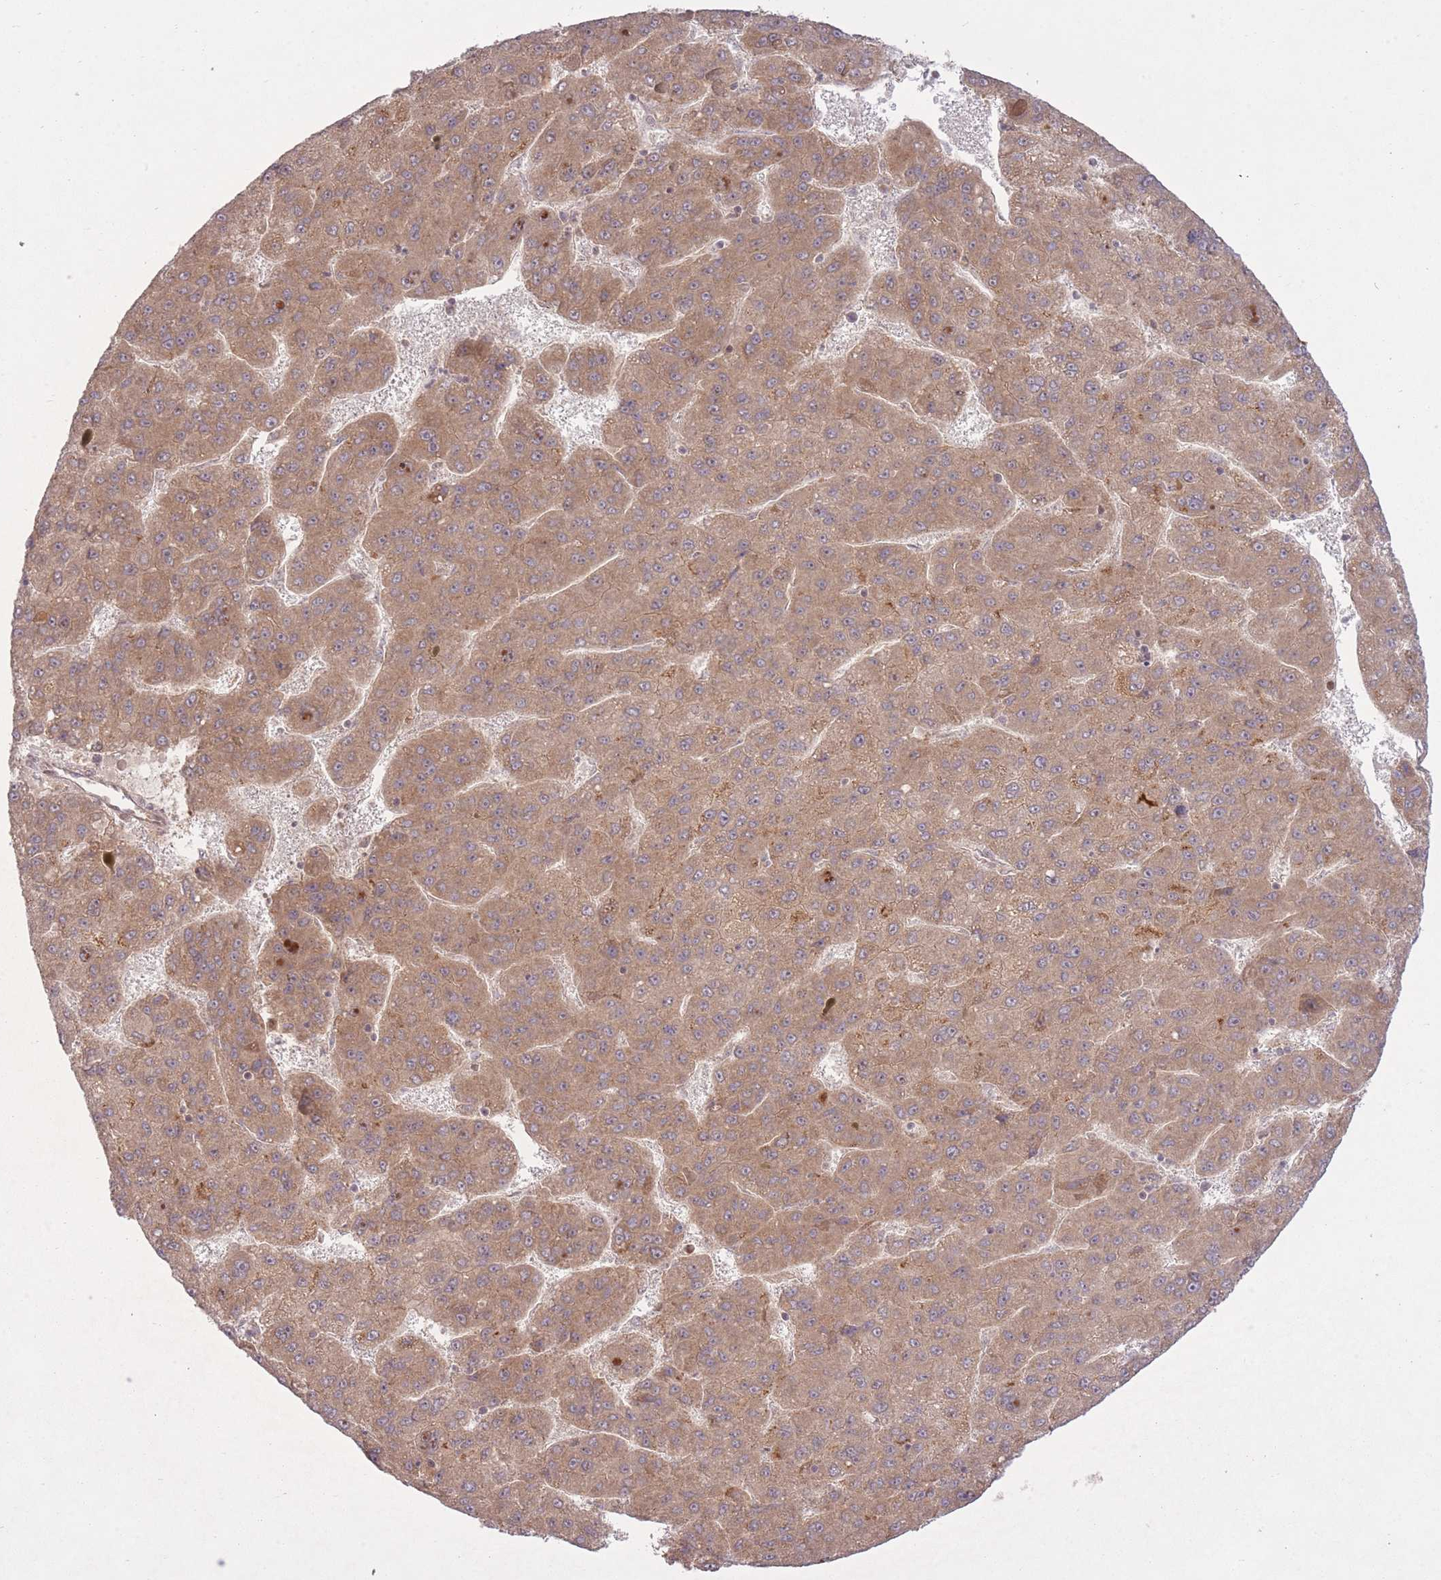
{"staining": {"intensity": "moderate", "quantity": ">75%", "location": "cytoplasmic/membranous"}, "tissue": "liver cancer", "cell_type": "Tumor cells", "image_type": "cancer", "snomed": [{"axis": "morphology", "description": "Carcinoma, Hepatocellular, NOS"}, {"axis": "topography", "description": "Liver"}], "caption": "Brown immunohistochemical staining in liver cancer (hepatocellular carcinoma) exhibits moderate cytoplasmic/membranous staining in approximately >75% of tumor cells.", "gene": "ZNF391", "patient": {"sex": "female", "age": 82}}